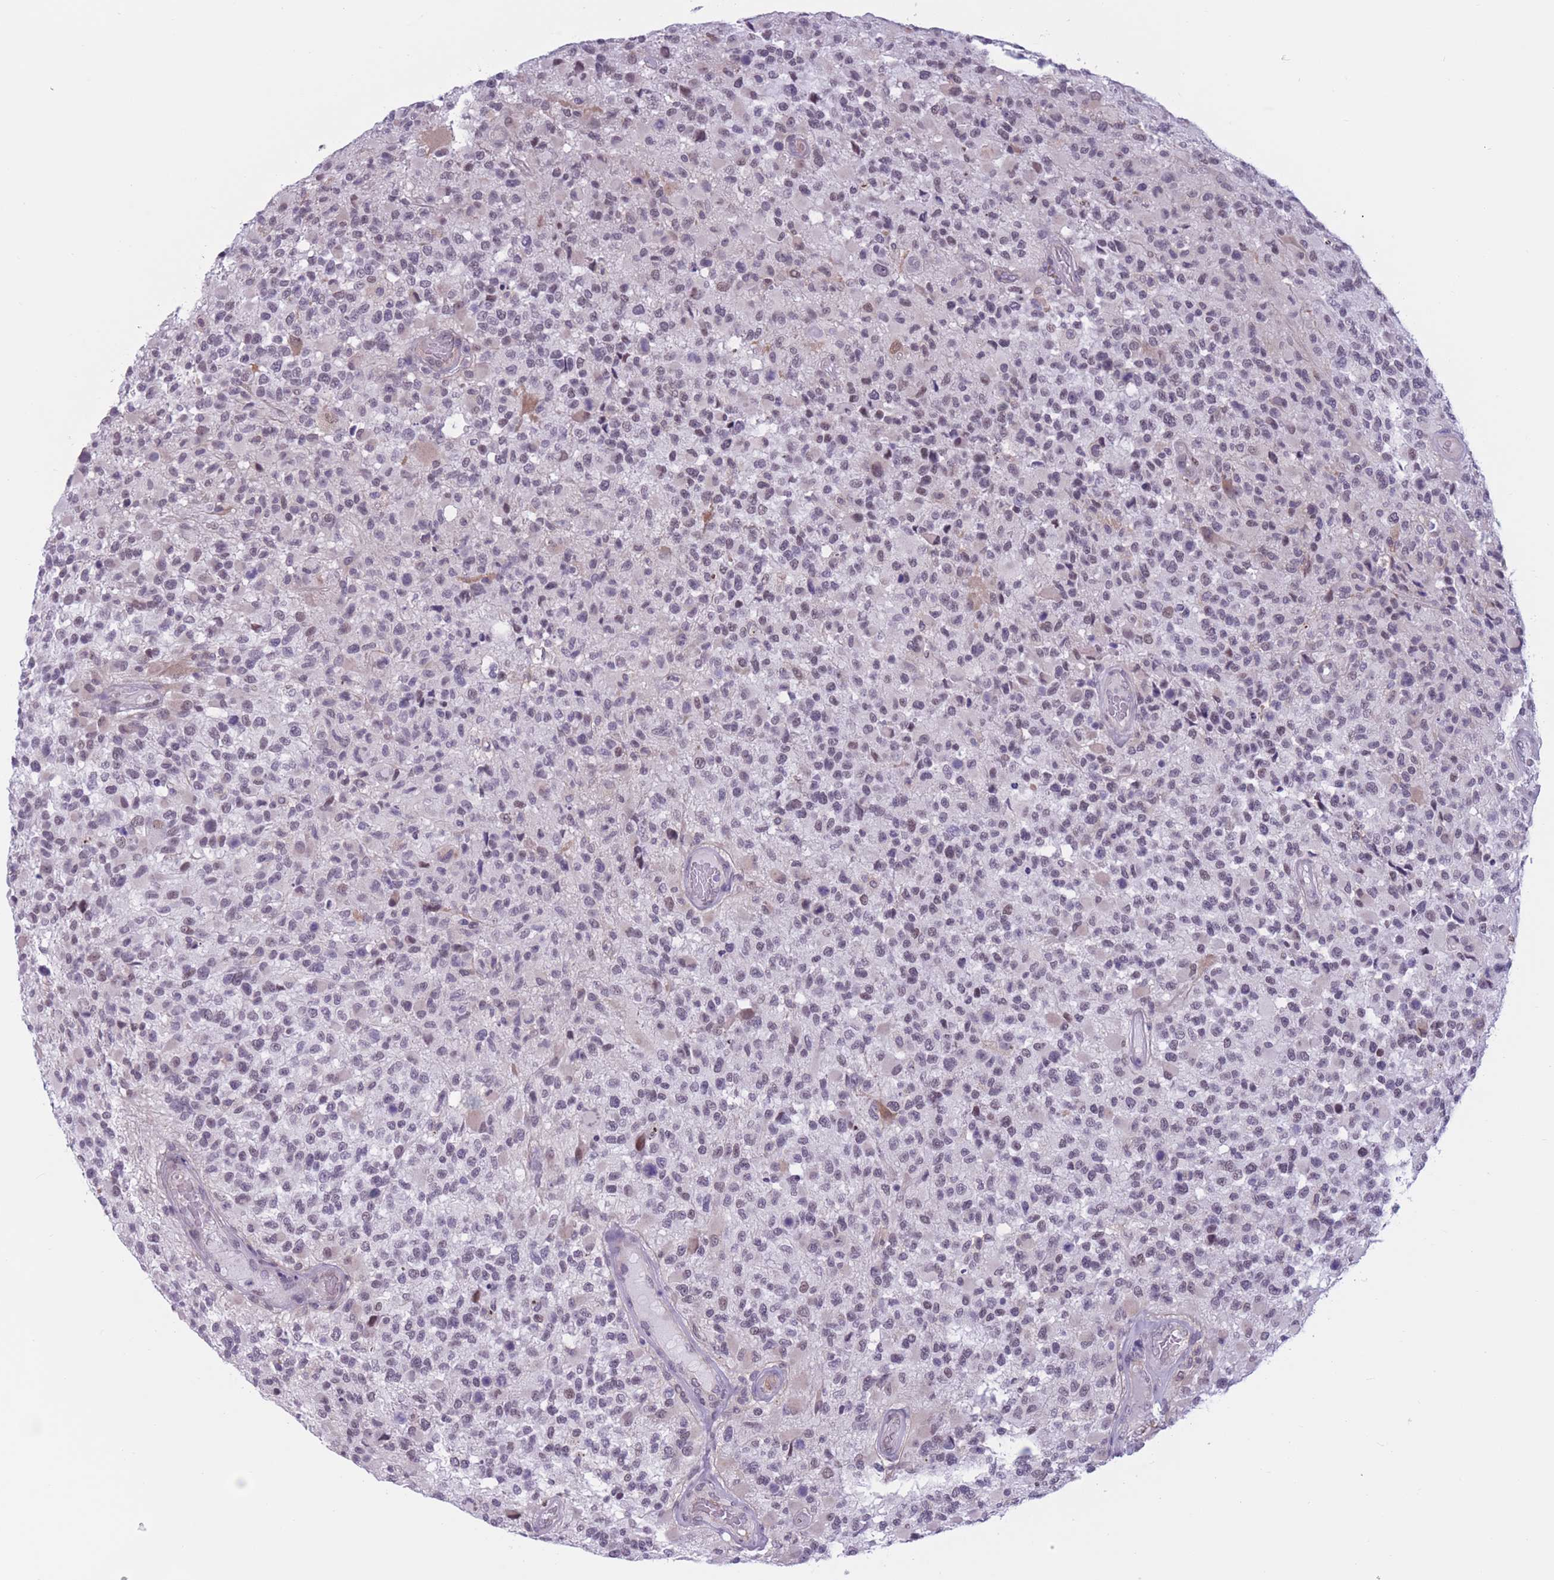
{"staining": {"intensity": "negative", "quantity": "none", "location": "none"}, "tissue": "glioma", "cell_type": "Tumor cells", "image_type": "cancer", "snomed": [{"axis": "morphology", "description": "Glioma, malignant, High grade"}, {"axis": "morphology", "description": "Glioblastoma, NOS"}, {"axis": "topography", "description": "Brain"}], "caption": "This is an immunohistochemistry photomicrograph of malignant glioma (high-grade). There is no expression in tumor cells.", "gene": "PODXL", "patient": {"sex": "male", "age": 60}}